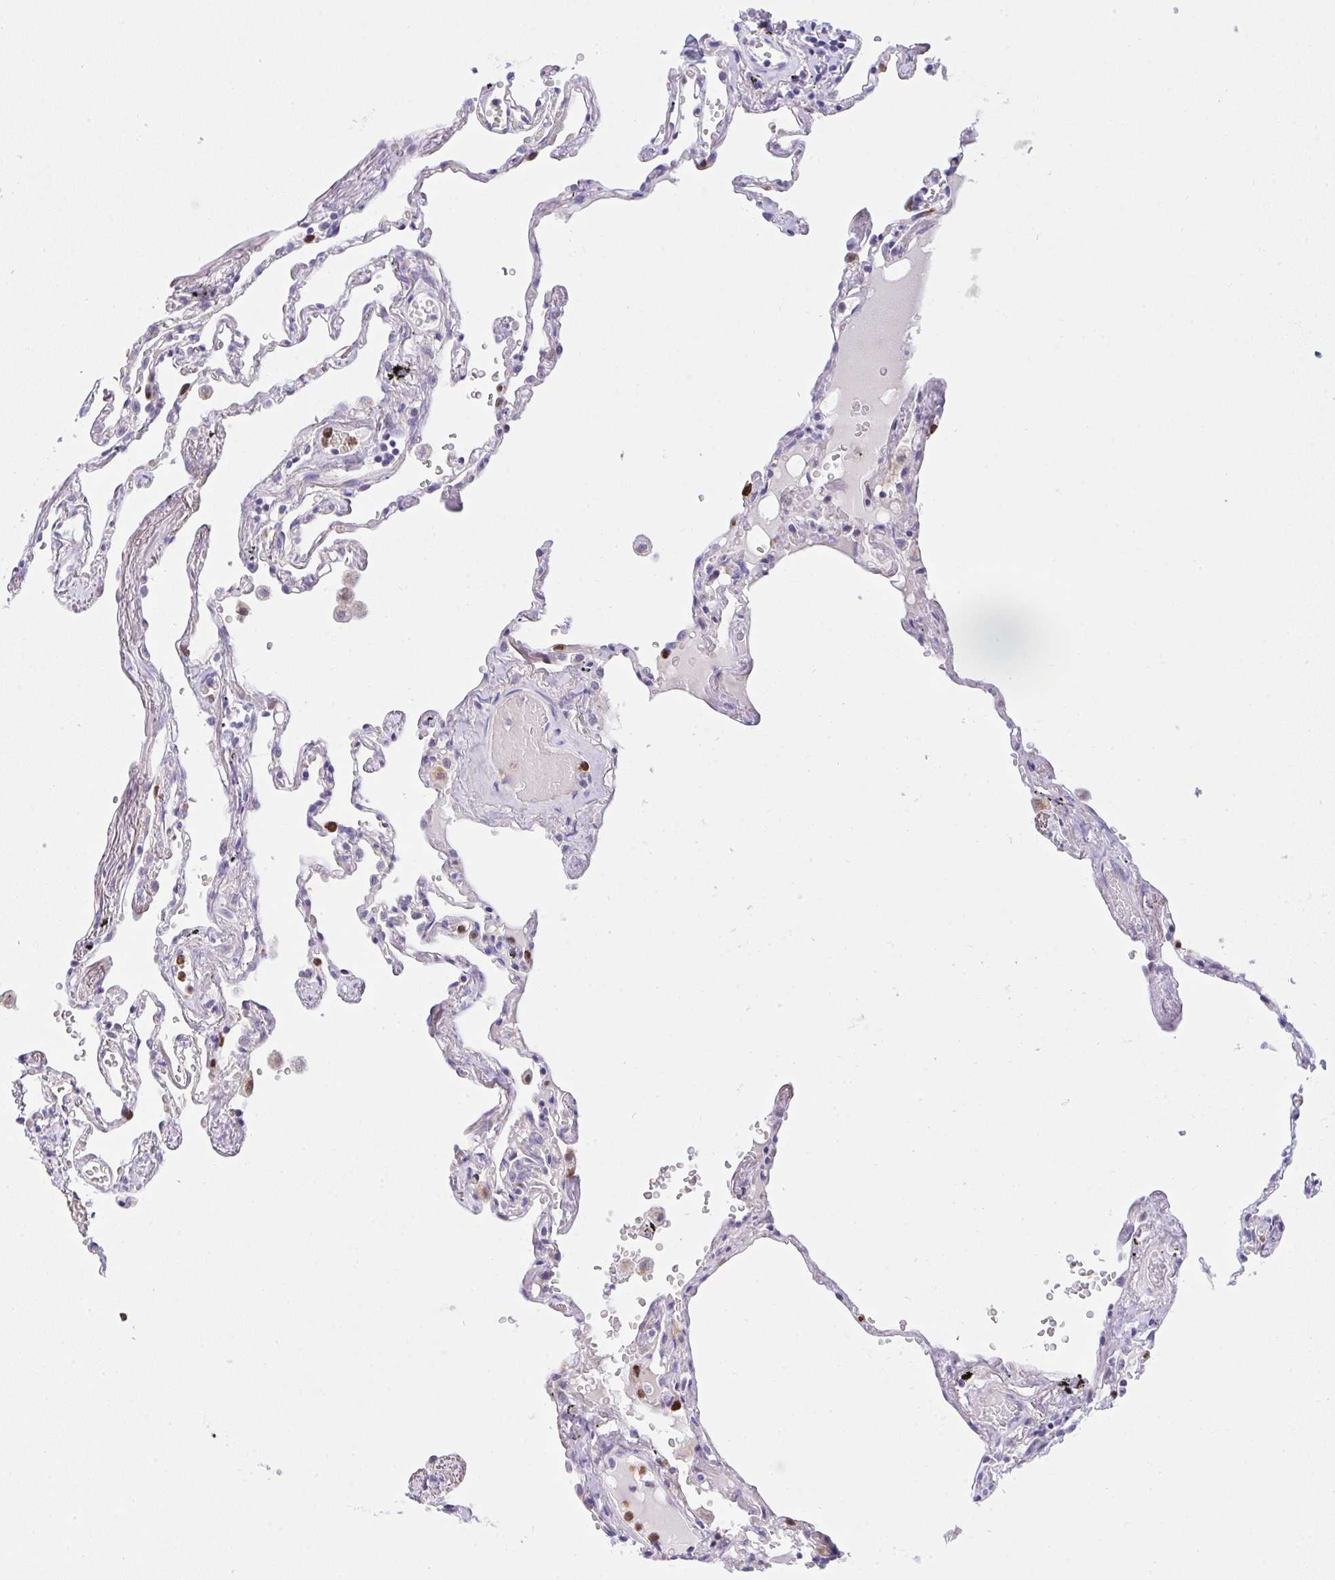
{"staining": {"intensity": "strong", "quantity": "<25%", "location": "nuclear"}, "tissue": "lung", "cell_type": "Alveolar cells", "image_type": "normal", "snomed": [{"axis": "morphology", "description": "Normal tissue, NOS"}, {"axis": "topography", "description": "Lung"}], "caption": "DAB immunohistochemical staining of unremarkable lung displays strong nuclear protein expression in approximately <25% of alveolar cells.", "gene": "ZNF554", "patient": {"sex": "female", "age": 67}}